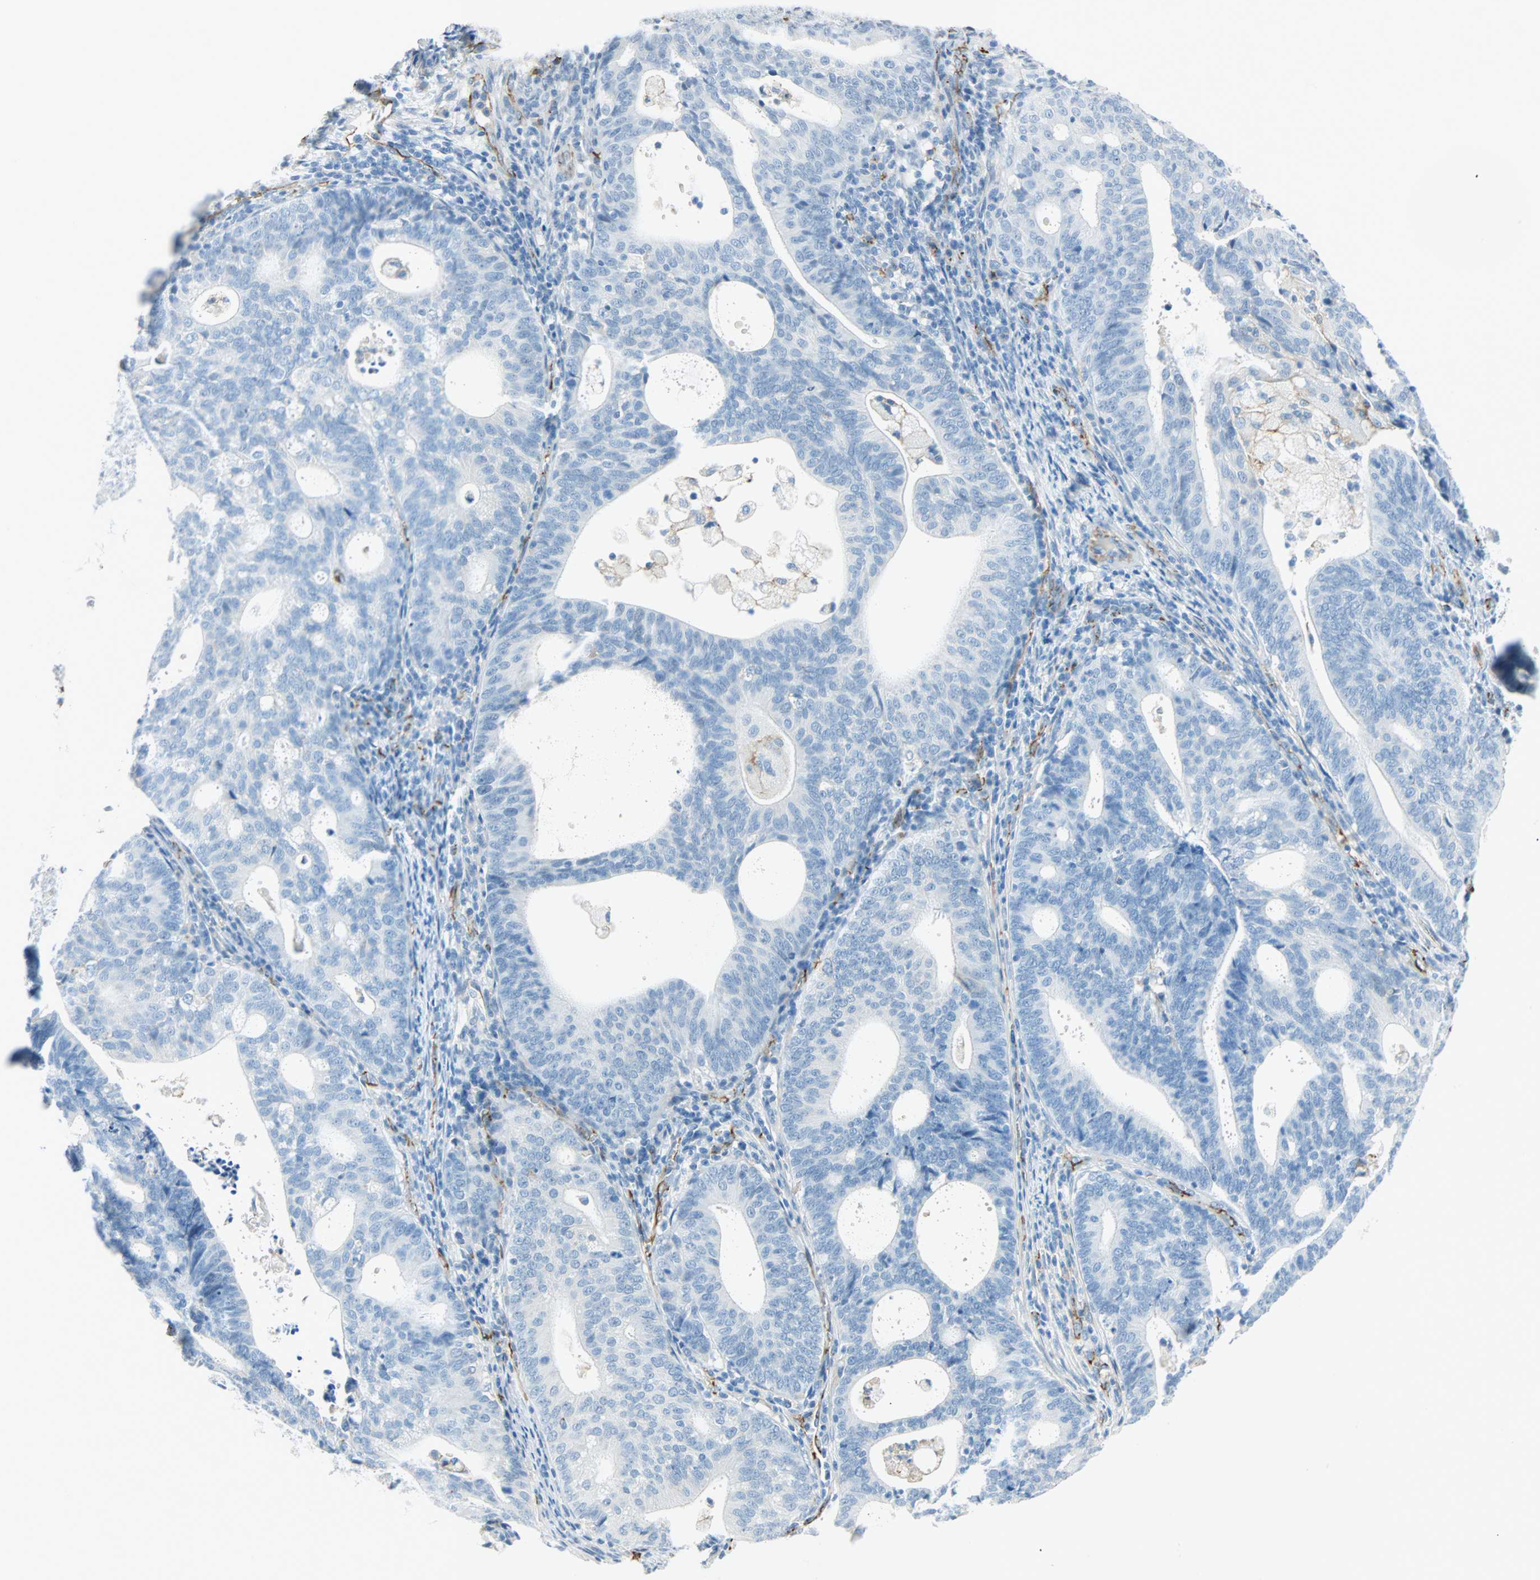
{"staining": {"intensity": "negative", "quantity": "none", "location": "none"}, "tissue": "endometrial cancer", "cell_type": "Tumor cells", "image_type": "cancer", "snomed": [{"axis": "morphology", "description": "Adenocarcinoma, NOS"}, {"axis": "topography", "description": "Uterus"}], "caption": "A high-resolution micrograph shows IHC staining of adenocarcinoma (endometrial), which shows no significant expression in tumor cells.", "gene": "VPS9D1", "patient": {"sex": "female", "age": 83}}